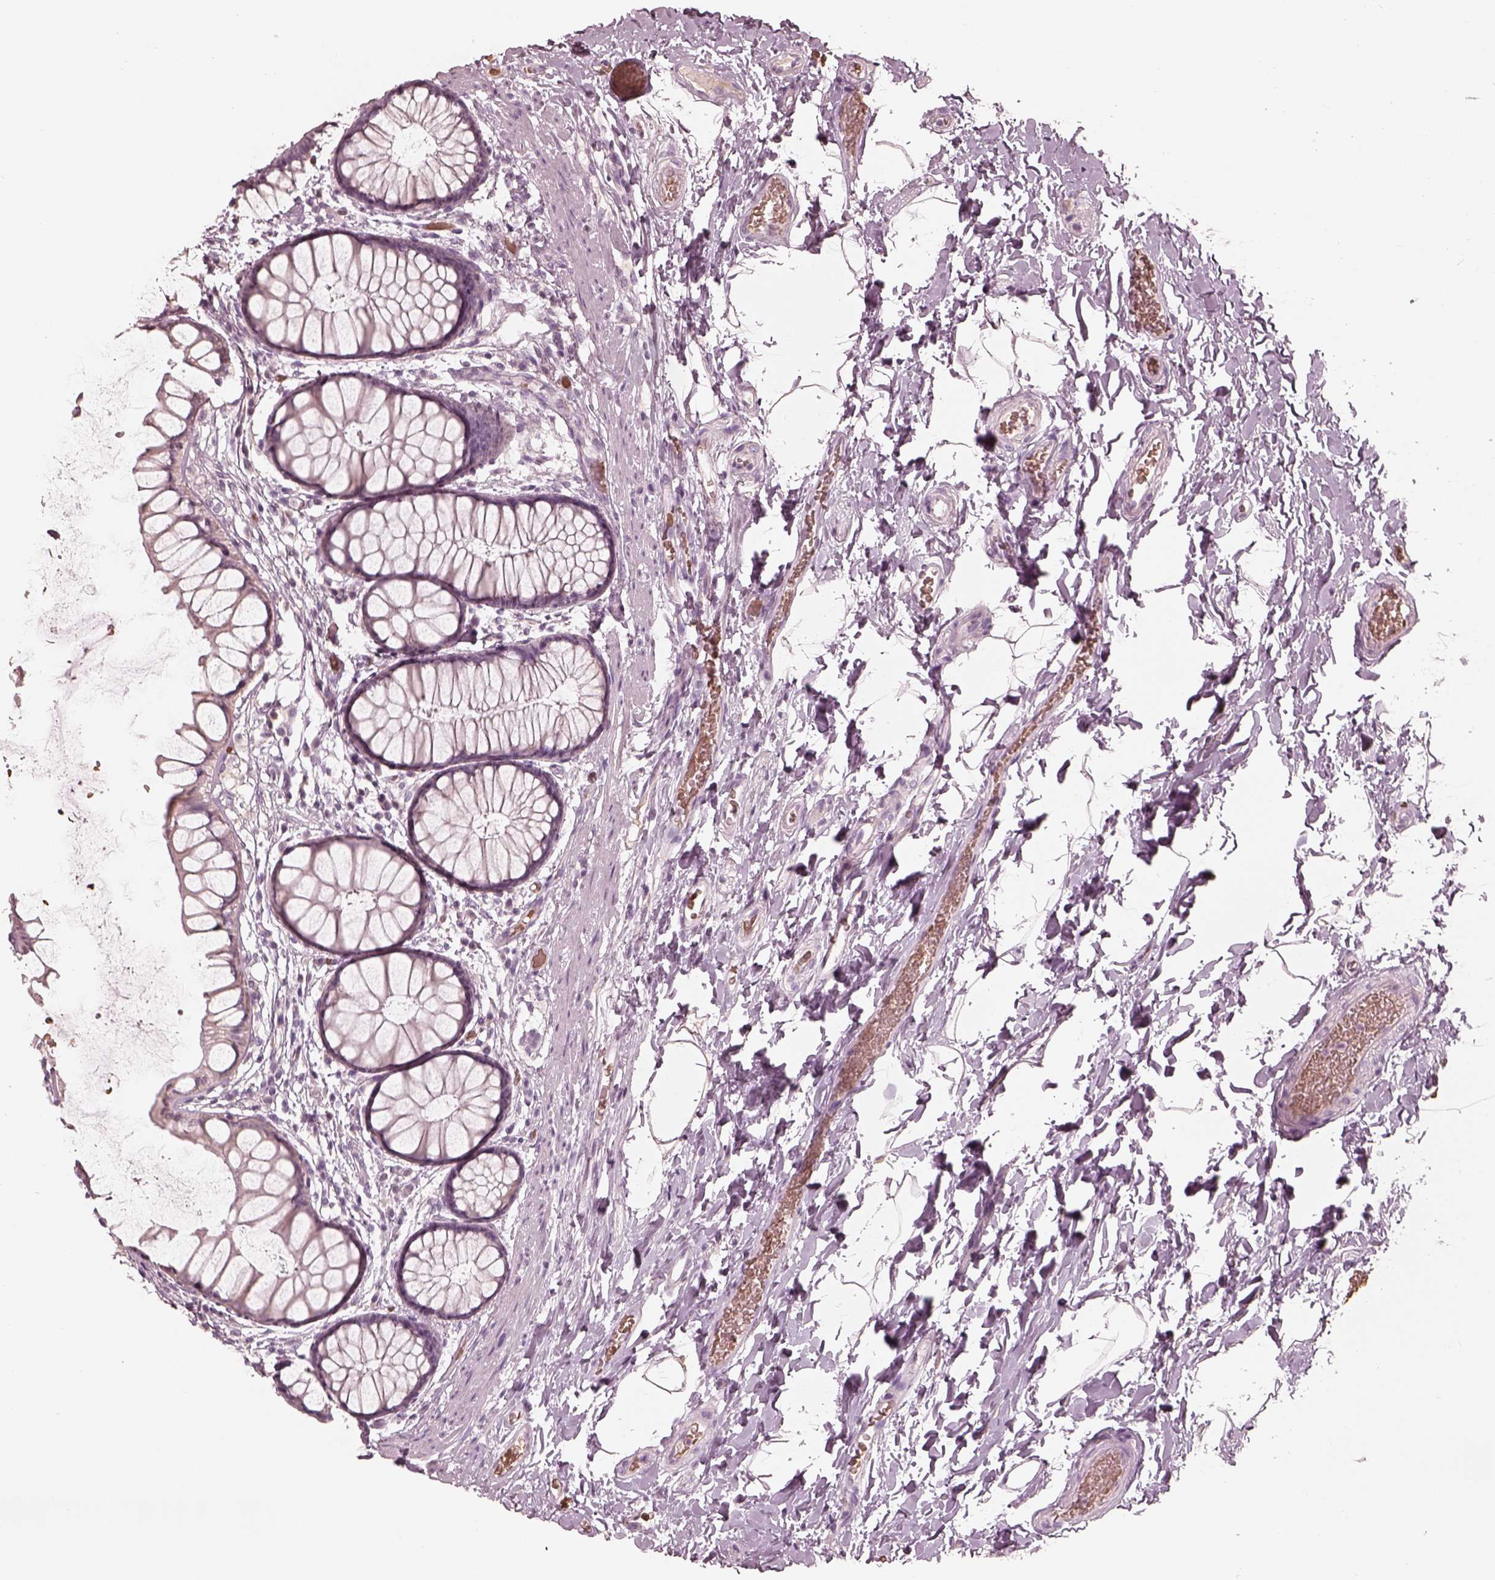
{"staining": {"intensity": "negative", "quantity": "none", "location": "none"}, "tissue": "rectum", "cell_type": "Glandular cells", "image_type": "normal", "snomed": [{"axis": "morphology", "description": "Normal tissue, NOS"}, {"axis": "topography", "description": "Rectum"}], "caption": "A high-resolution histopathology image shows IHC staining of normal rectum, which displays no significant positivity in glandular cells.", "gene": "ANKLE1", "patient": {"sex": "female", "age": 62}}